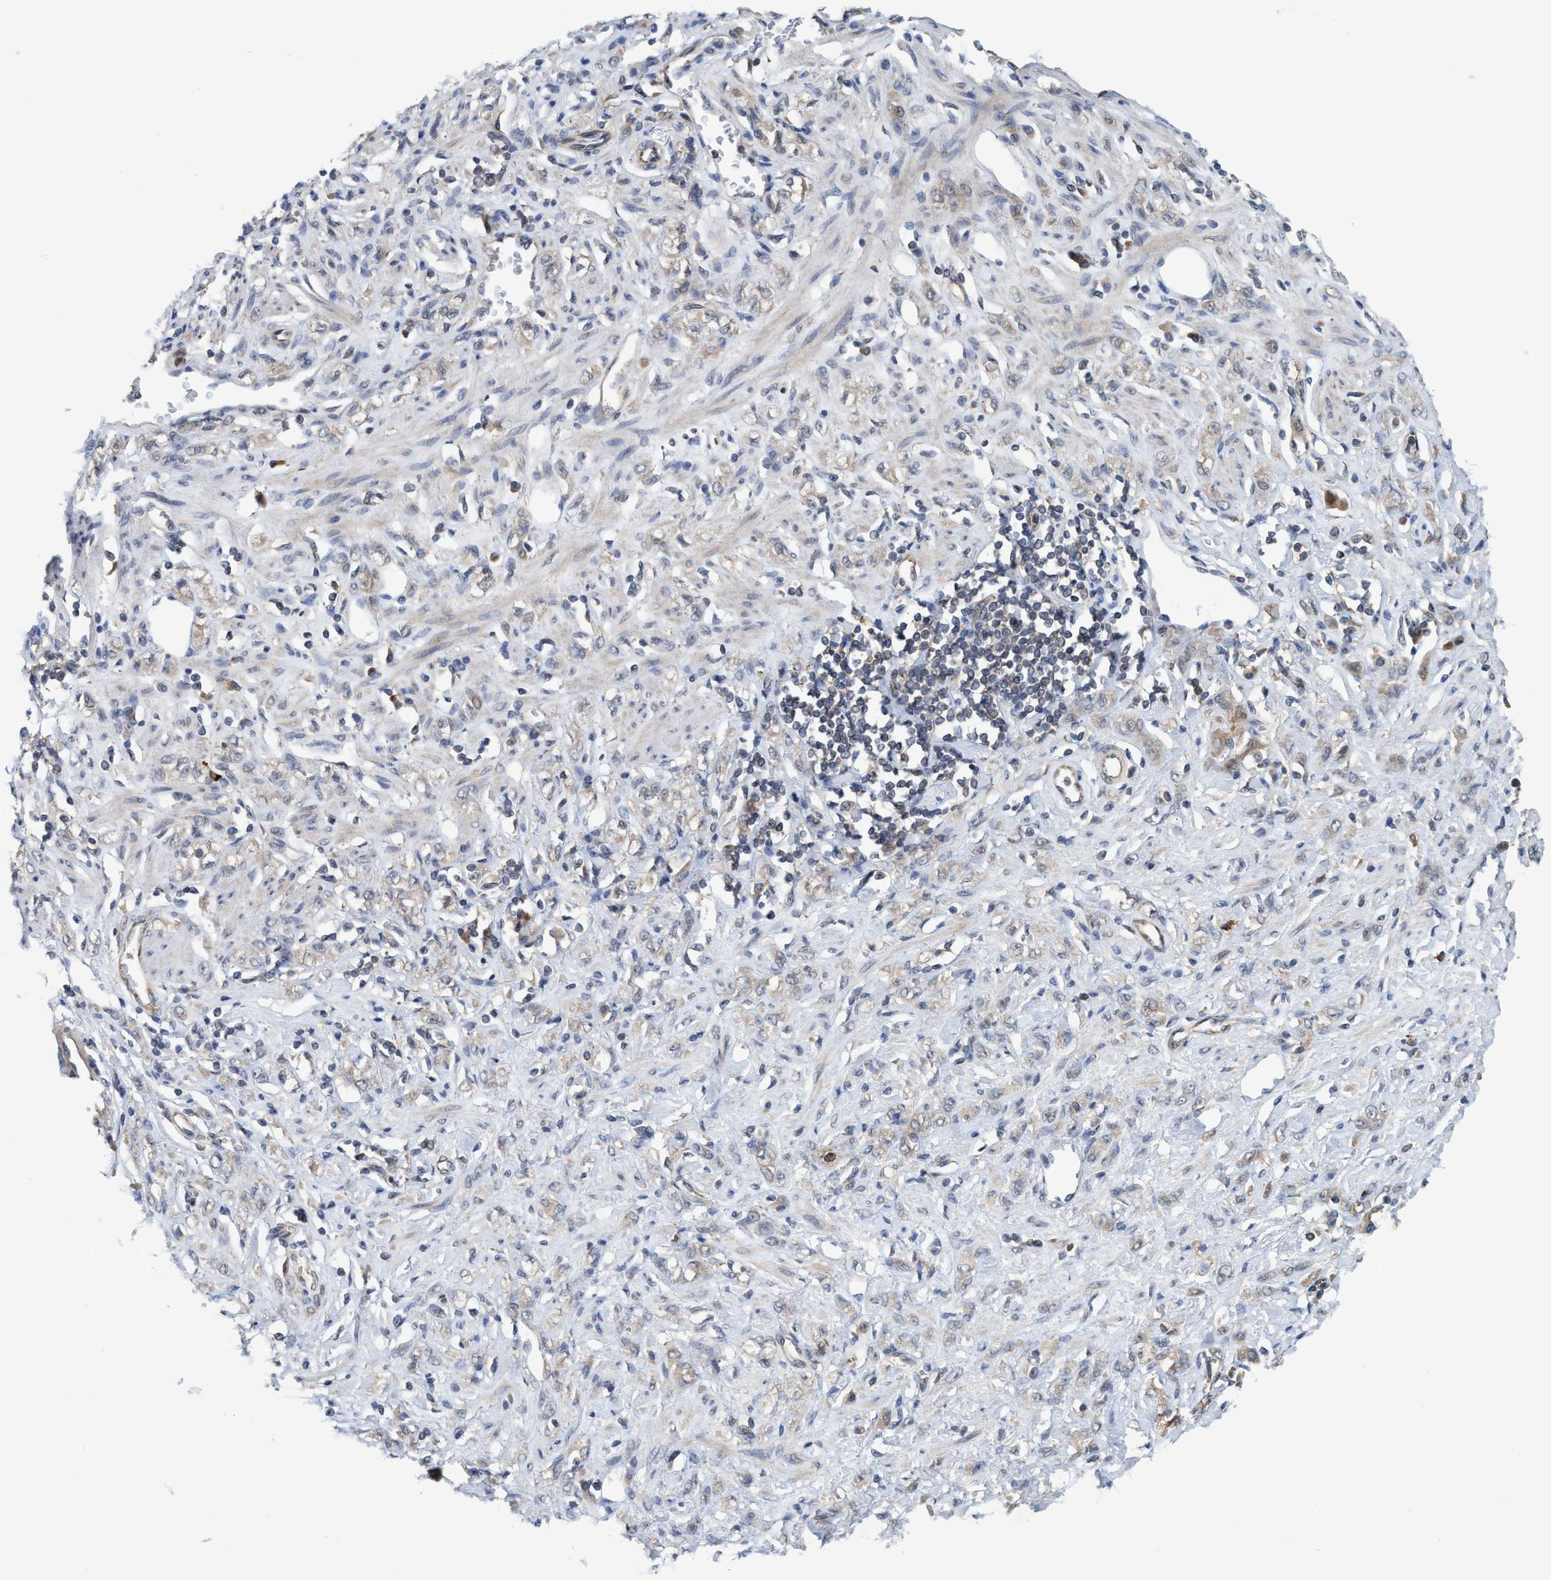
{"staining": {"intensity": "weak", "quantity": "<25%", "location": "cytoplasmic/membranous"}, "tissue": "stomach cancer", "cell_type": "Tumor cells", "image_type": "cancer", "snomed": [{"axis": "morphology", "description": "Normal tissue, NOS"}, {"axis": "morphology", "description": "Adenocarcinoma, NOS"}, {"axis": "topography", "description": "Stomach"}], "caption": "Micrograph shows no protein staining in tumor cells of stomach adenocarcinoma tissue.", "gene": "TRIM65", "patient": {"sex": "male", "age": 82}}